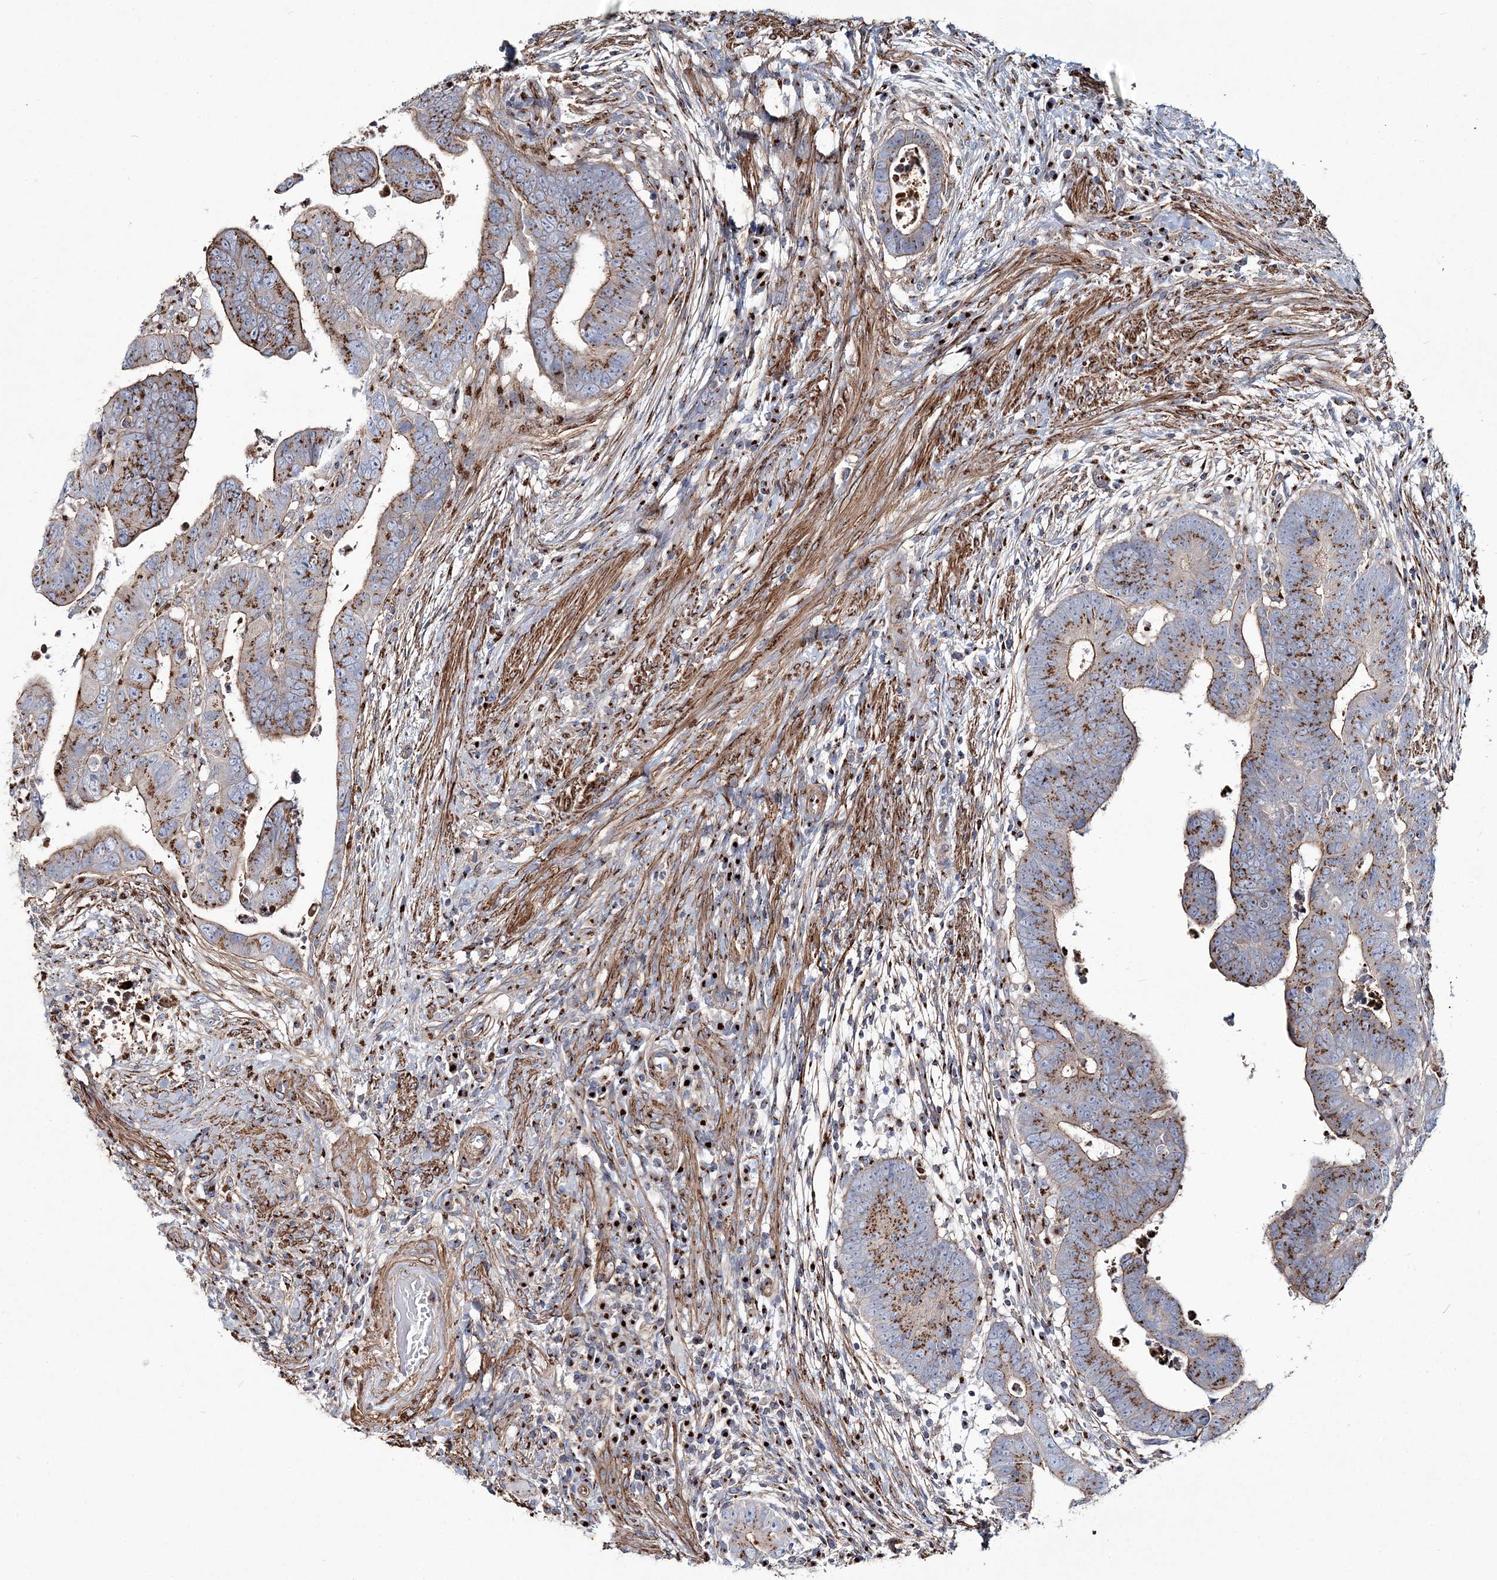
{"staining": {"intensity": "moderate", "quantity": ">75%", "location": "cytoplasmic/membranous"}, "tissue": "colorectal cancer", "cell_type": "Tumor cells", "image_type": "cancer", "snomed": [{"axis": "morphology", "description": "Normal tissue, NOS"}, {"axis": "morphology", "description": "Adenocarcinoma, NOS"}, {"axis": "topography", "description": "Rectum"}], "caption": "A brown stain highlights moderate cytoplasmic/membranous positivity of a protein in adenocarcinoma (colorectal) tumor cells.", "gene": "MAN1A2", "patient": {"sex": "female", "age": 65}}